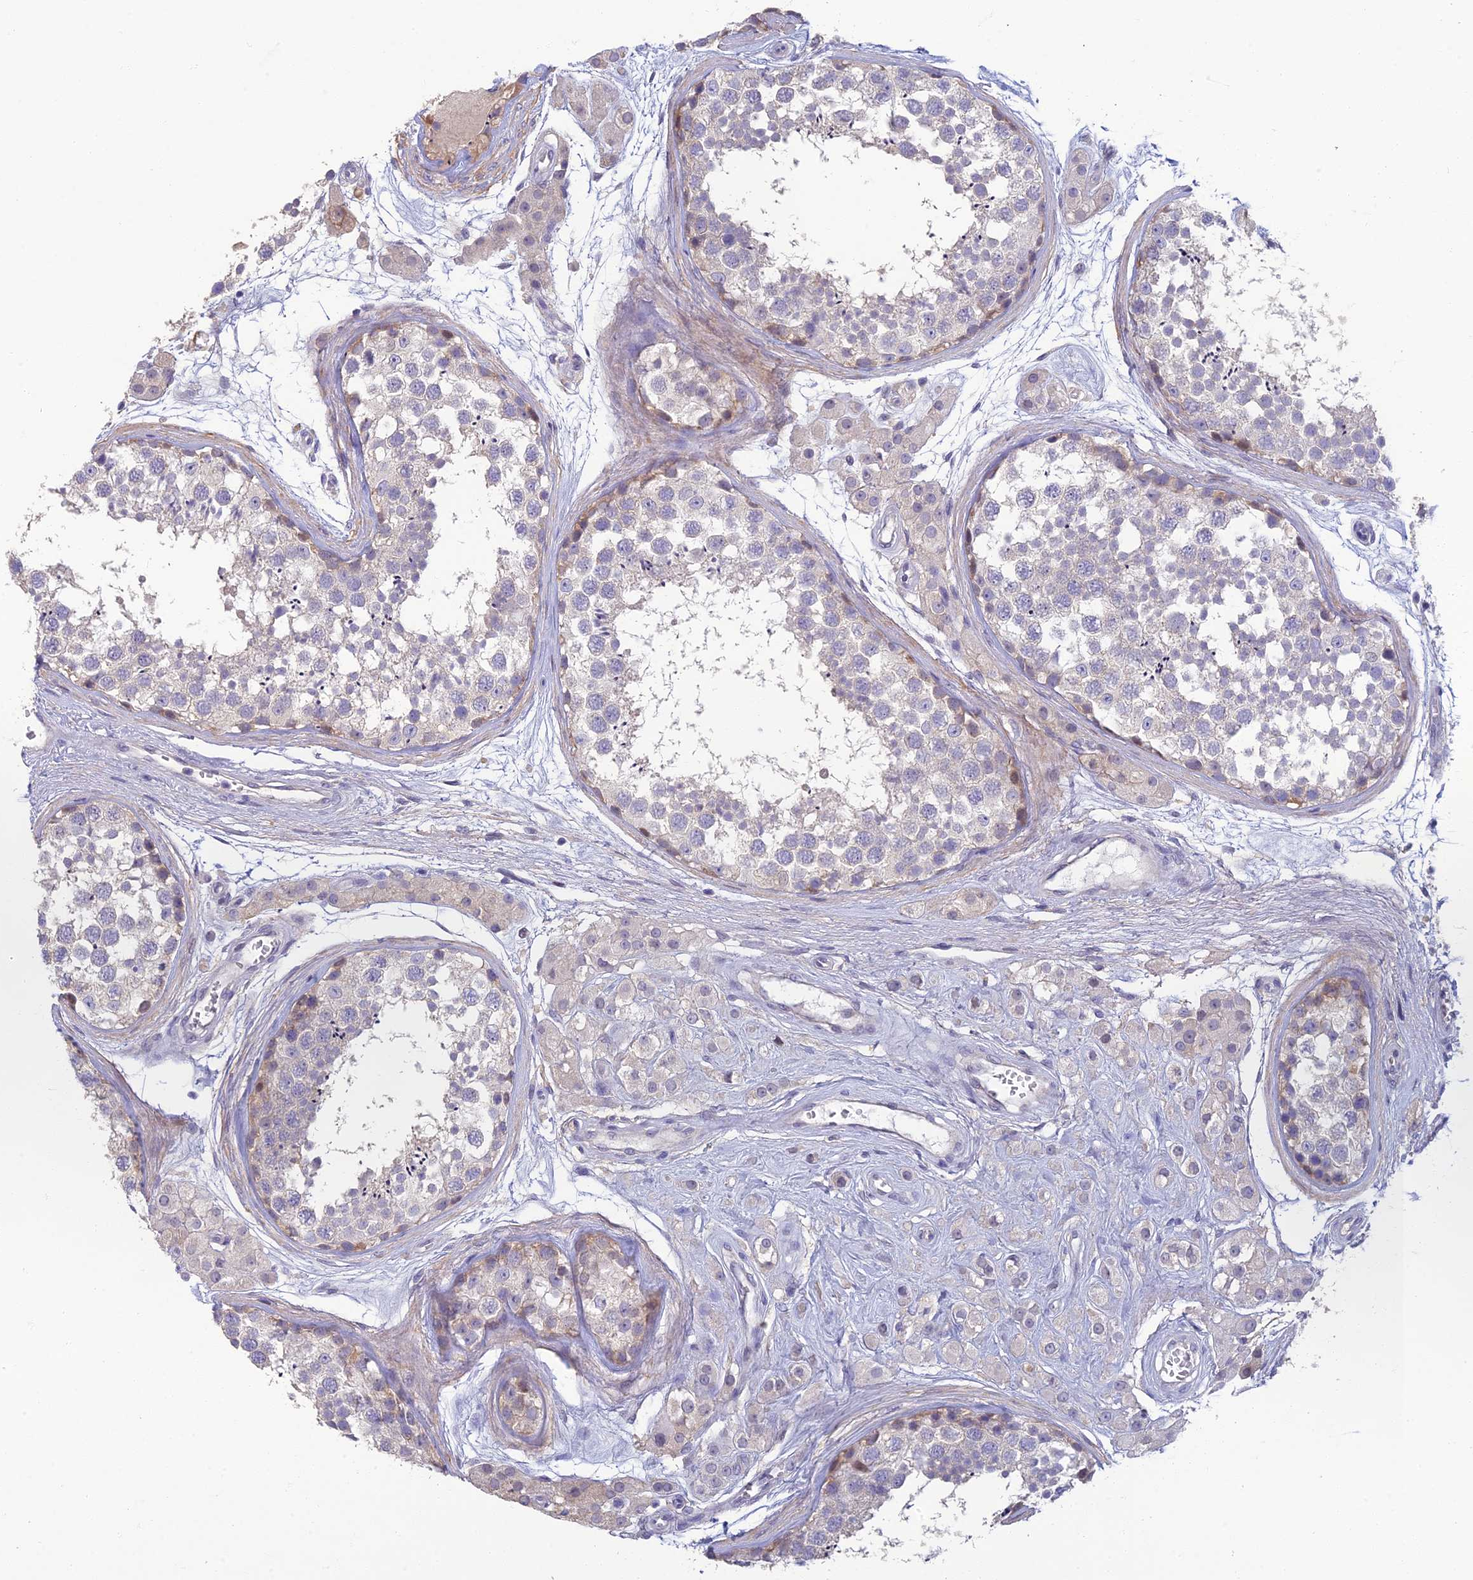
{"staining": {"intensity": "weak", "quantity": "<25%", "location": "cytoplasmic/membranous"}, "tissue": "testis", "cell_type": "Cells in seminiferous ducts", "image_type": "normal", "snomed": [{"axis": "morphology", "description": "Normal tissue, NOS"}, {"axis": "topography", "description": "Testis"}], "caption": "Cells in seminiferous ducts show no significant positivity in unremarkable testis. The staining is performed using DAB (3,3'-diaminobenzidine) brown chromogen with nuclei counter-stained in using hematoxylin.", "gene": "NEURL1", "patient": {"sex": "male", "age": 56}}